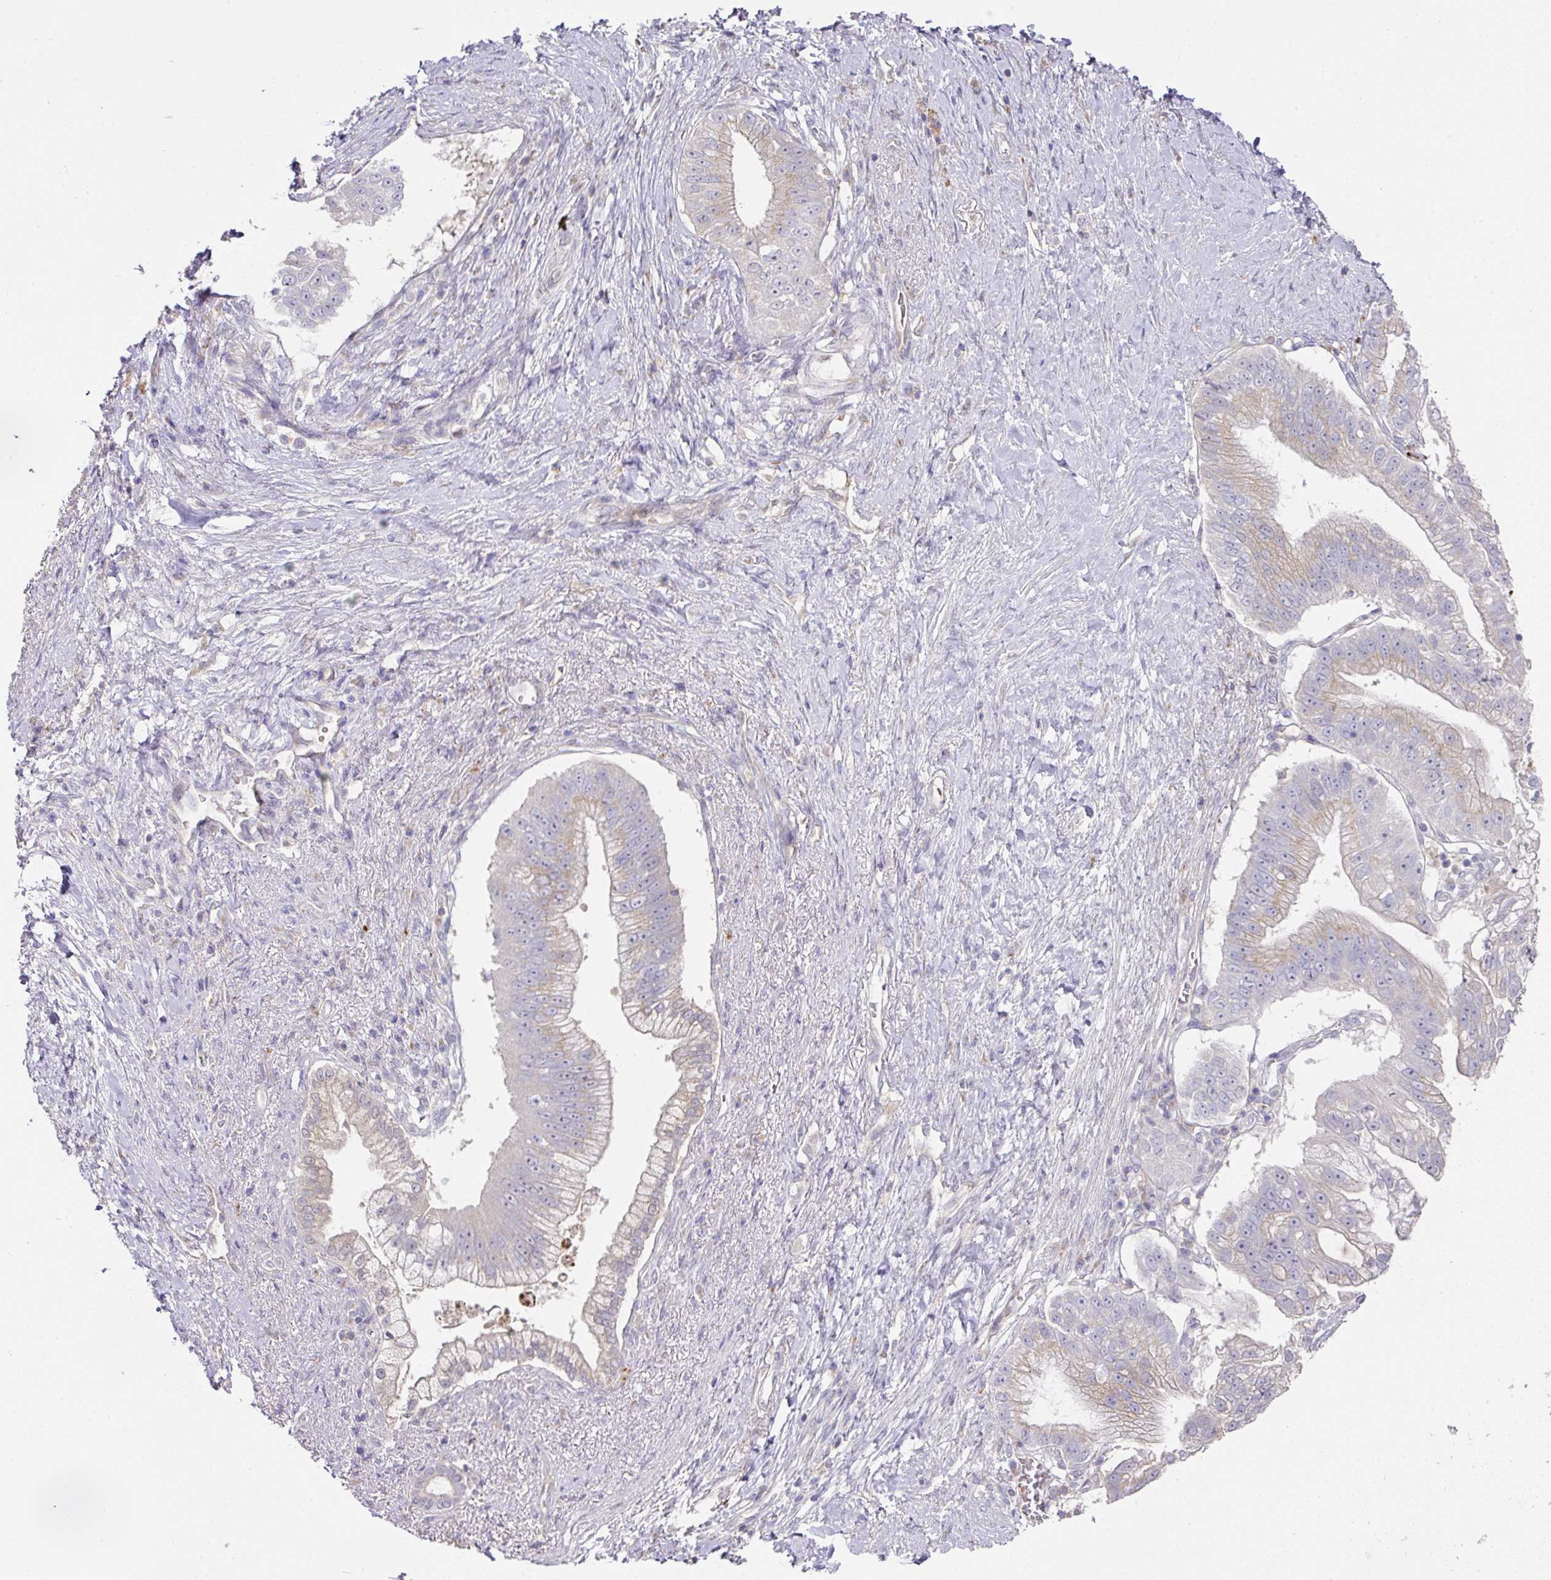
{"staining": {"intensity": "weak", "quantity": "<25%", "location": "cytoplasmic/membranous"}, "tissue": "pancreatic cancer", "cell_type": "Tumor cells", "image_type": "cancer", "snomed": [{"axis": "morphology", "description": "Adenocarcinoma, NOS"}, {"axis": "topography", "description": "Pancreas"}], "caption": "Tumor cells show no significant positivity in pancreatic cancer (adenocarcinoma). (DAB (3,3'-diaminobenzidine) IHC with hematoxylin counter stain).", "gene": "TARM1", "patient": {"sex": "male", "age": 70}}